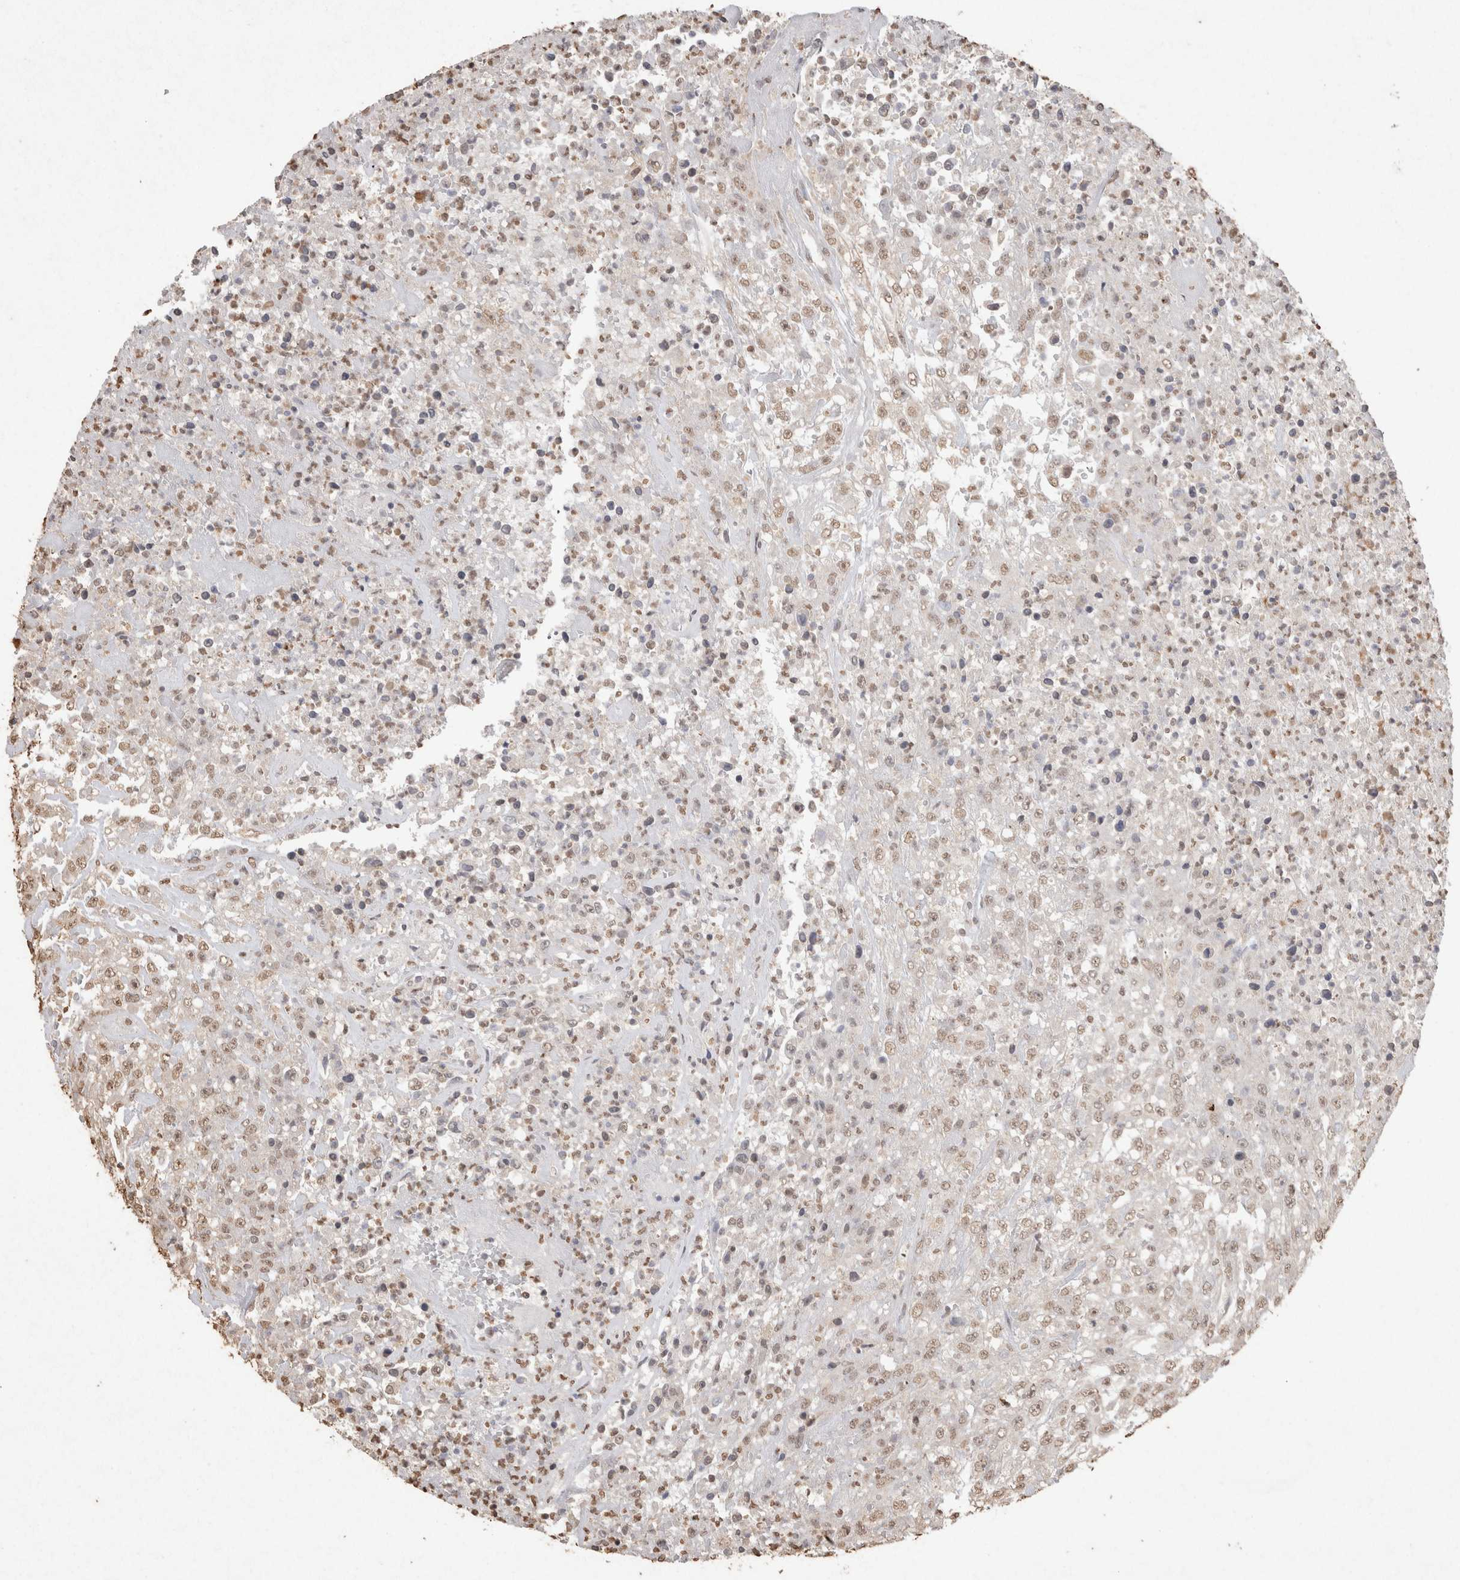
{"staining": {"intensity": "weak", "quantity": ">75%", "location": "nuclear"}, "tissue": "urothelial cancer", "cell_type": "Tumor cells", "image_type": "cancer", "snomed": [{"axis": "morphology", "description": "Urothelial carcinoma, High grade"}, {"axis": "topography", "description": "Urinary bladder"}], "caption": "Immunohistochemical staining of human urothelial cancer demonstrates low levels of weak nuclear expression in about >75% of tumor cells. (DAB = brown stain, brightfield microscopy at high magnification).", "gene": "MLX", "patient": {"sex": "male", "age": 46}}